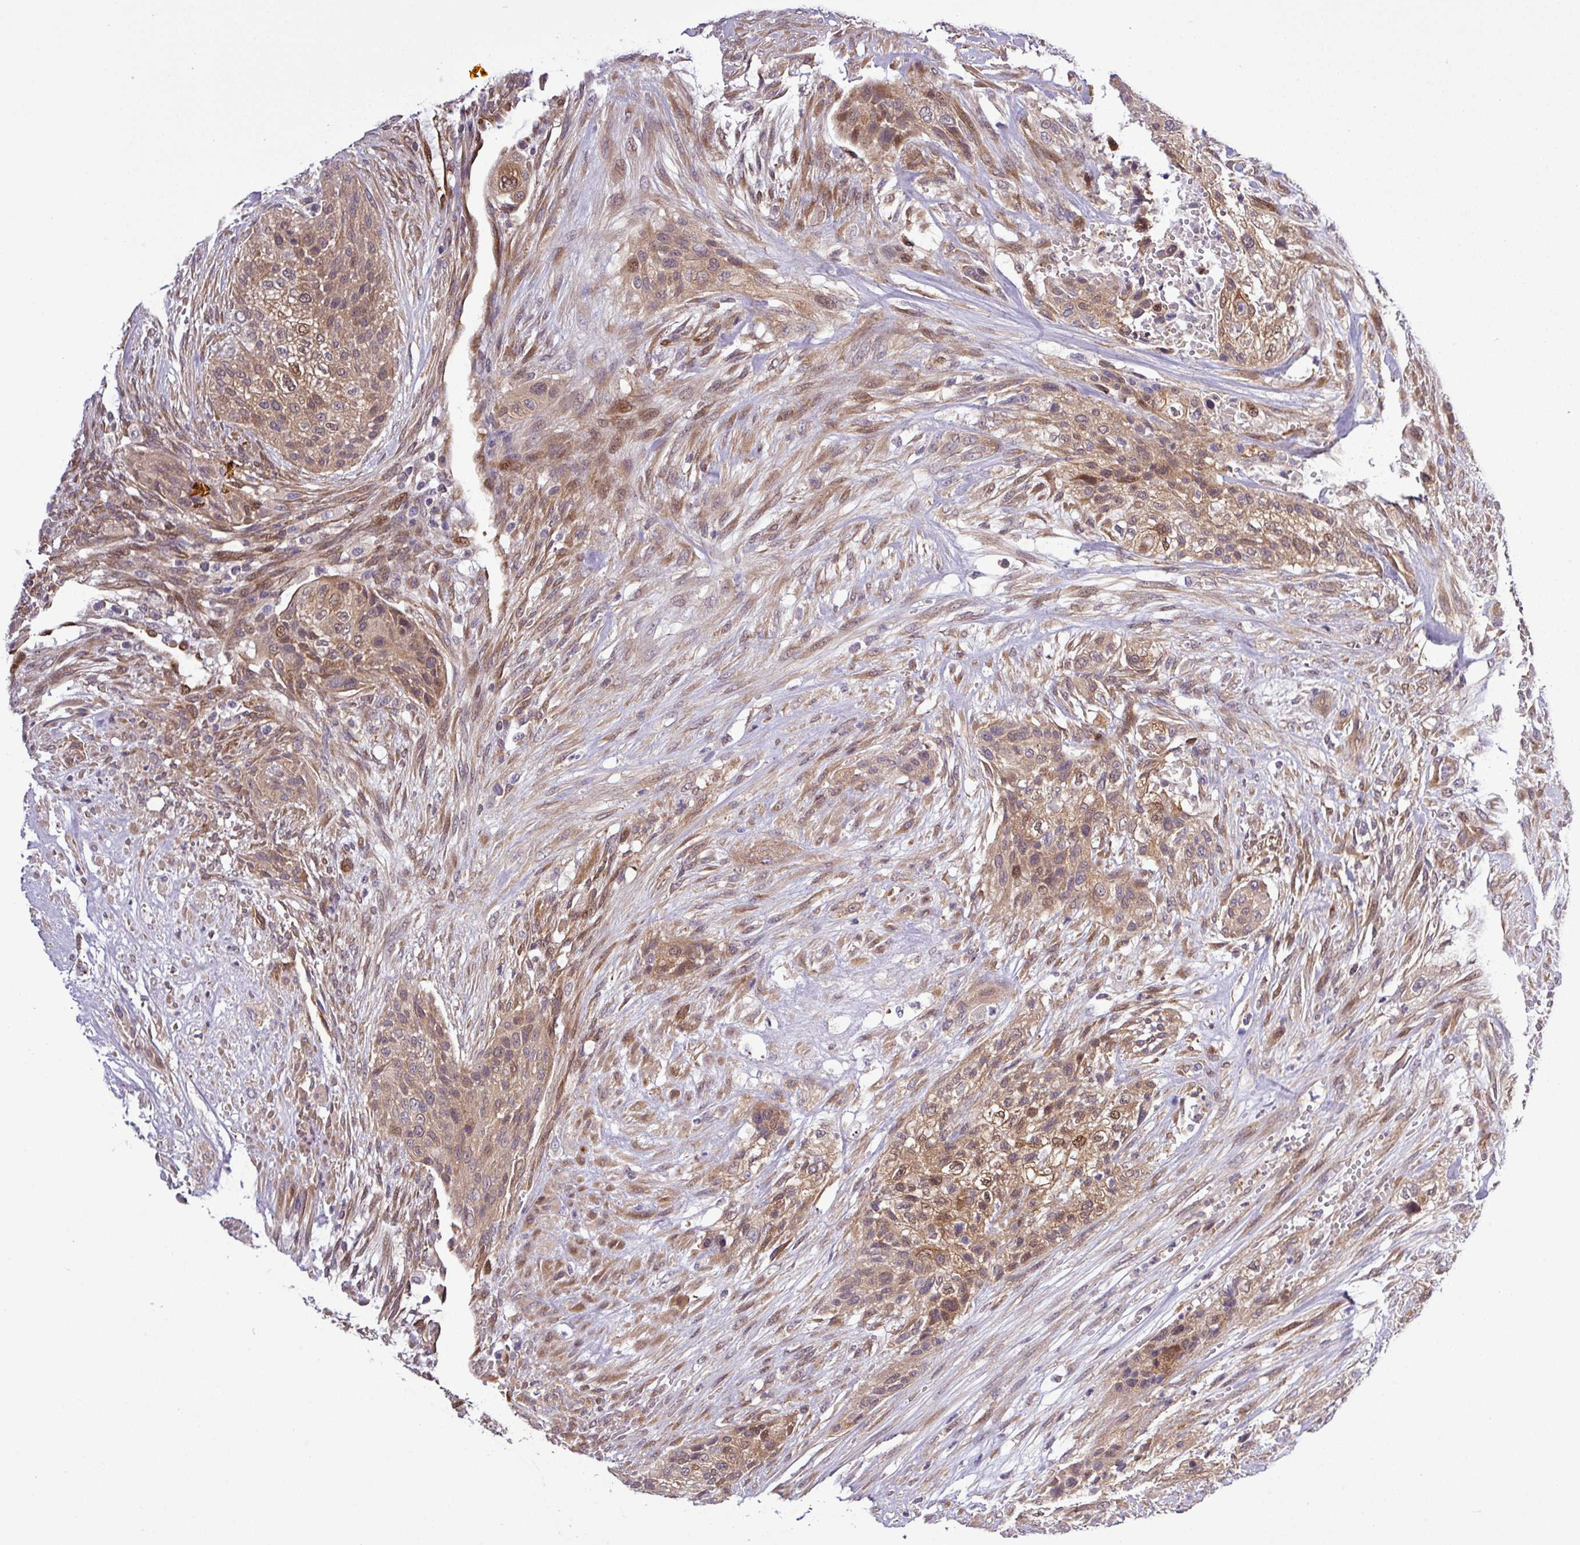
{"staining": {"intensity": "moderate", "quantity": ">75%", "location": "cytoplasmic/membranous,nuclear"}, "tissue": "urothelial cancer", "cell_type": "Tumor cells", "image_type": "cancer", "snomed": [{"axis": "morphology", "description": "Urothelial carcinoma, High grade"}, {"axis": "topography", "description": "Urinary bladder"}], "caption": "Moderate cytoplasmic/membranous and nuclear staining for a protein is identified in approximately >75% of tumor cells of urothelial carcinoma (high-grade) using IHC.", "gene": "CARHSP1", "patient": {"sex": "male", "age": 35}}